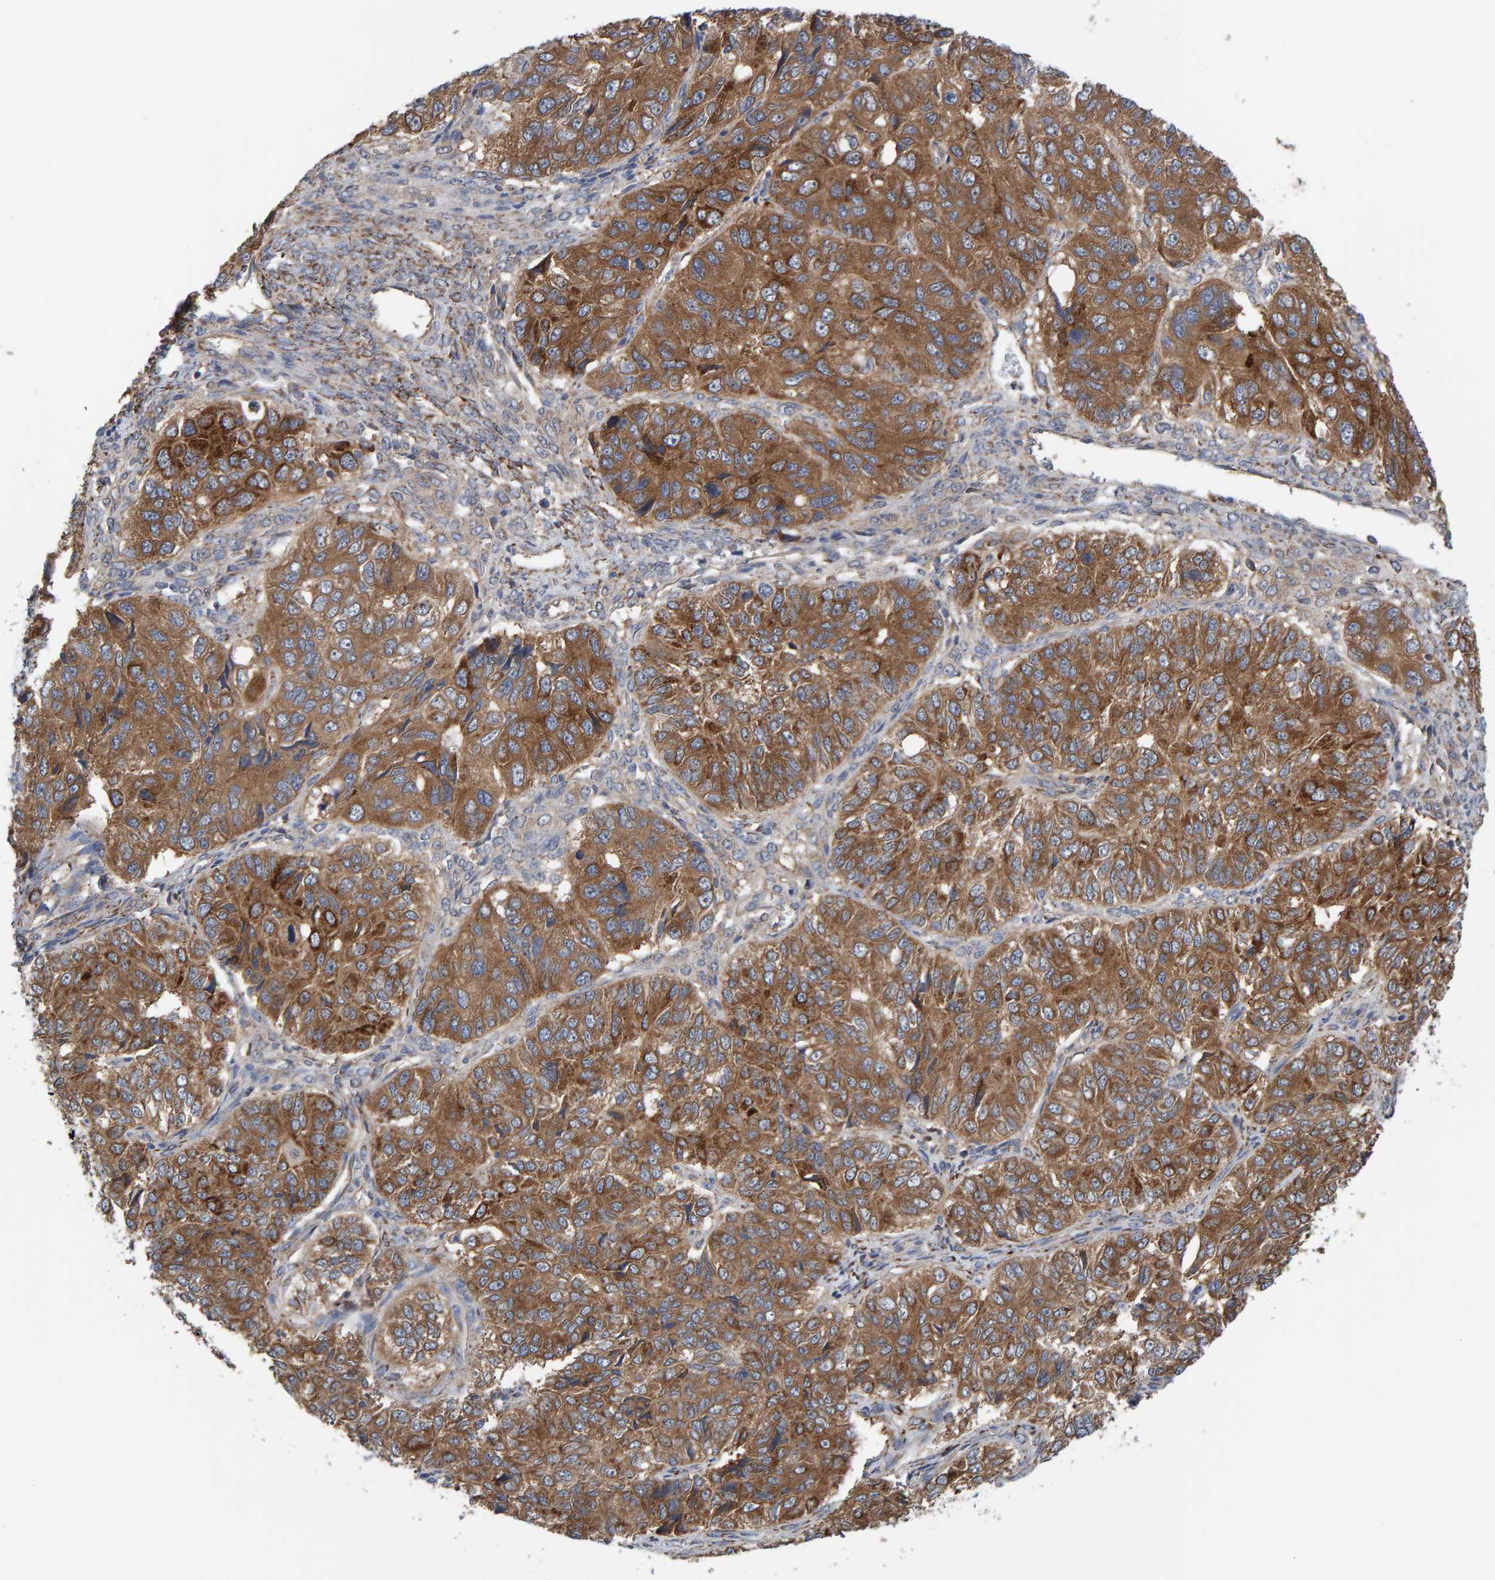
{"staining": {"intensity": "moderate", "quantity": ">75%", "location": "cytoplasmic/membranous"}, "tissue": "ovarian cancer", "cell_type": "Tumor cells", "image_type": "cancer", "snomed": [{"axis": "morphology", "description": "Carcinoma, endometroid"}, {"axis": "topography", "description": "Ovary"}], "caption": "A micrograph of human endometroid carcinoma (ovarian) stained for a protein demonstrates moderate cytoplasmic/membranous brown staining in tumor cells.", "gene": "LRSAM1", "patient": {"sex": "female", "age": 51}}